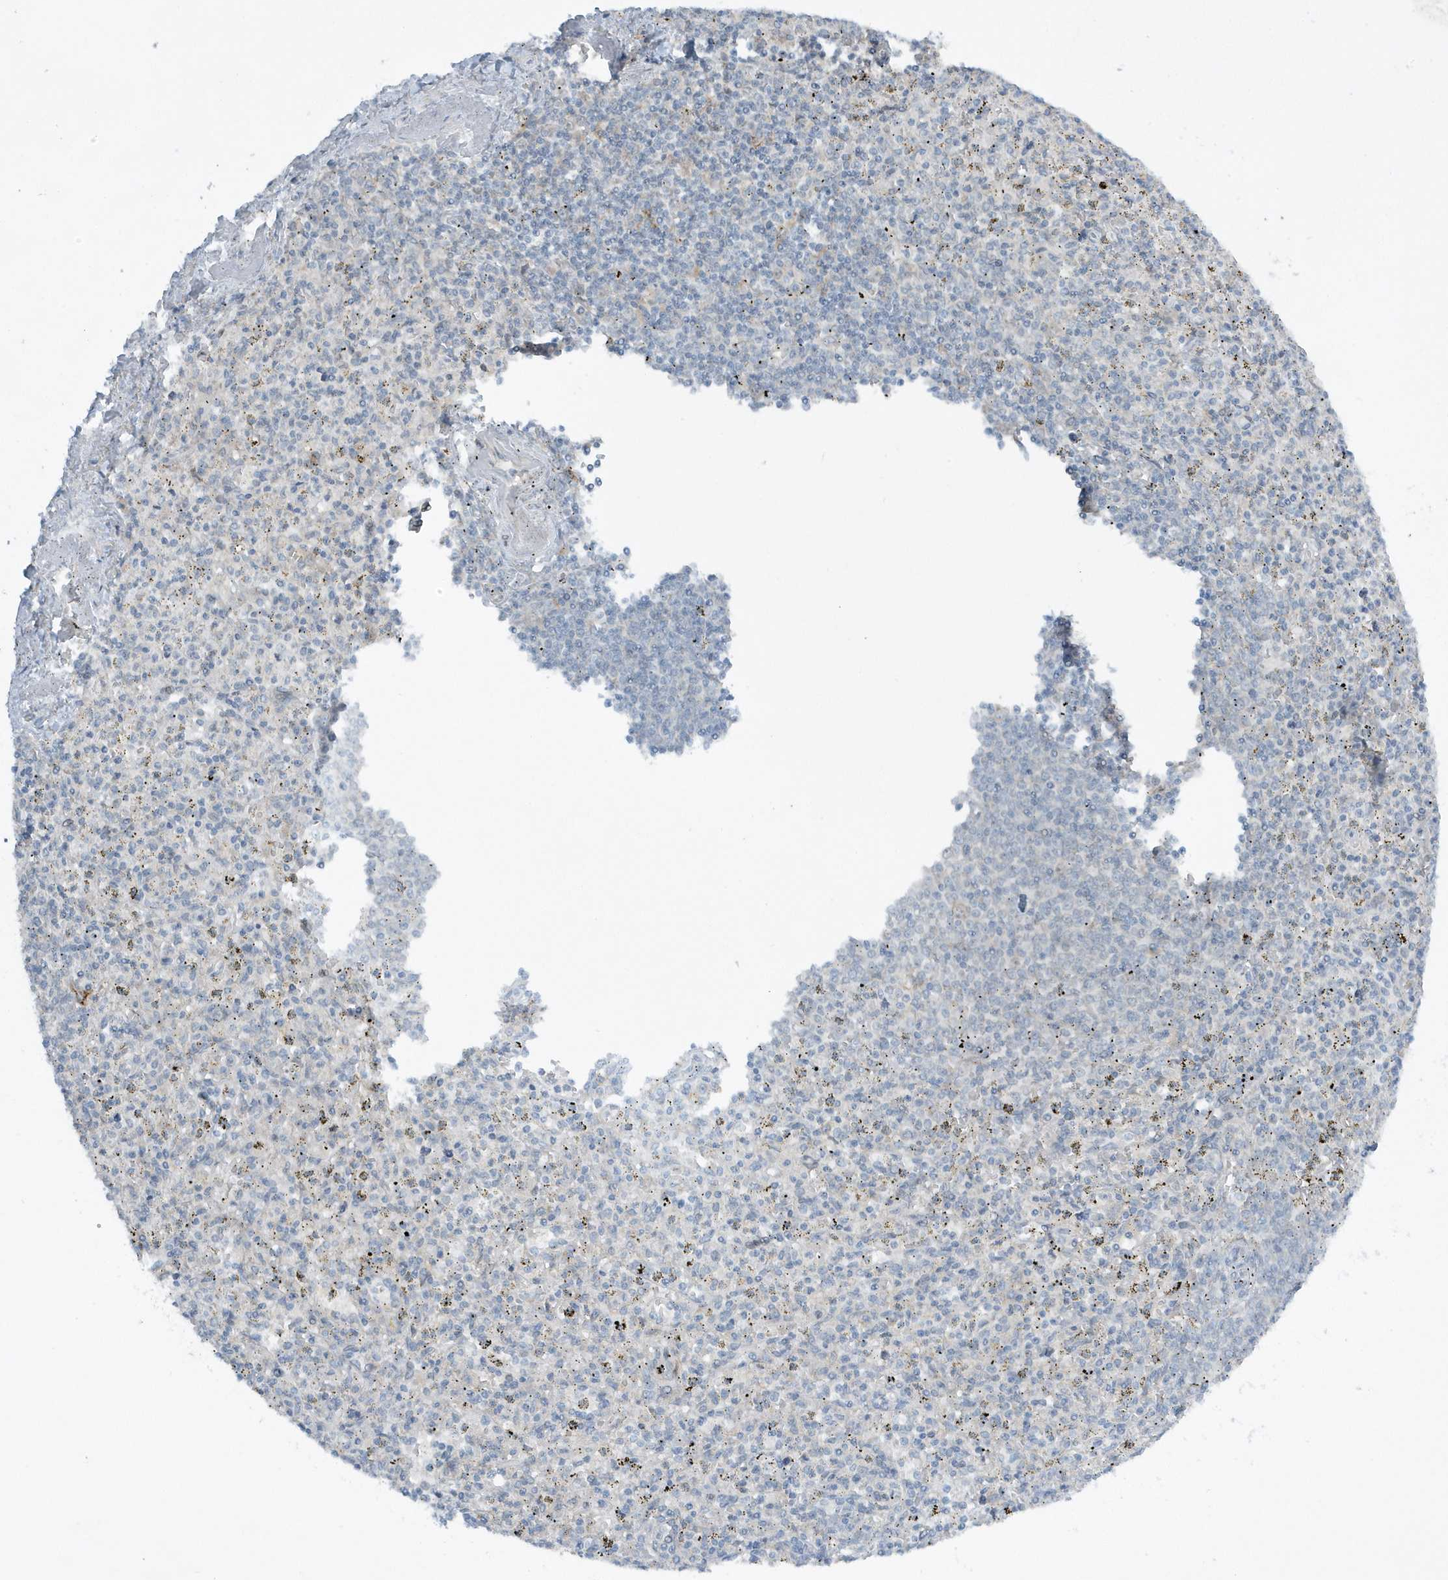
{"staining": {"intensity": "negative", "quantity": "none", "location": "none"}, "tissue": "spleen", "cell_type": "Cells in red pulp", "image_type": "normal", "snomed": [{"axis": "morphology", "description": "Normal tissue, NOS"}, {"axis": "topography", "description": "Spleen"}], "caption": "This is an immunohistochemistry (IHC) histopathology image of benign spleen. There is no positivity in cells in red pulp.", "gene": "SCN3A", "patient": {"sex": "male", "age": 72}}